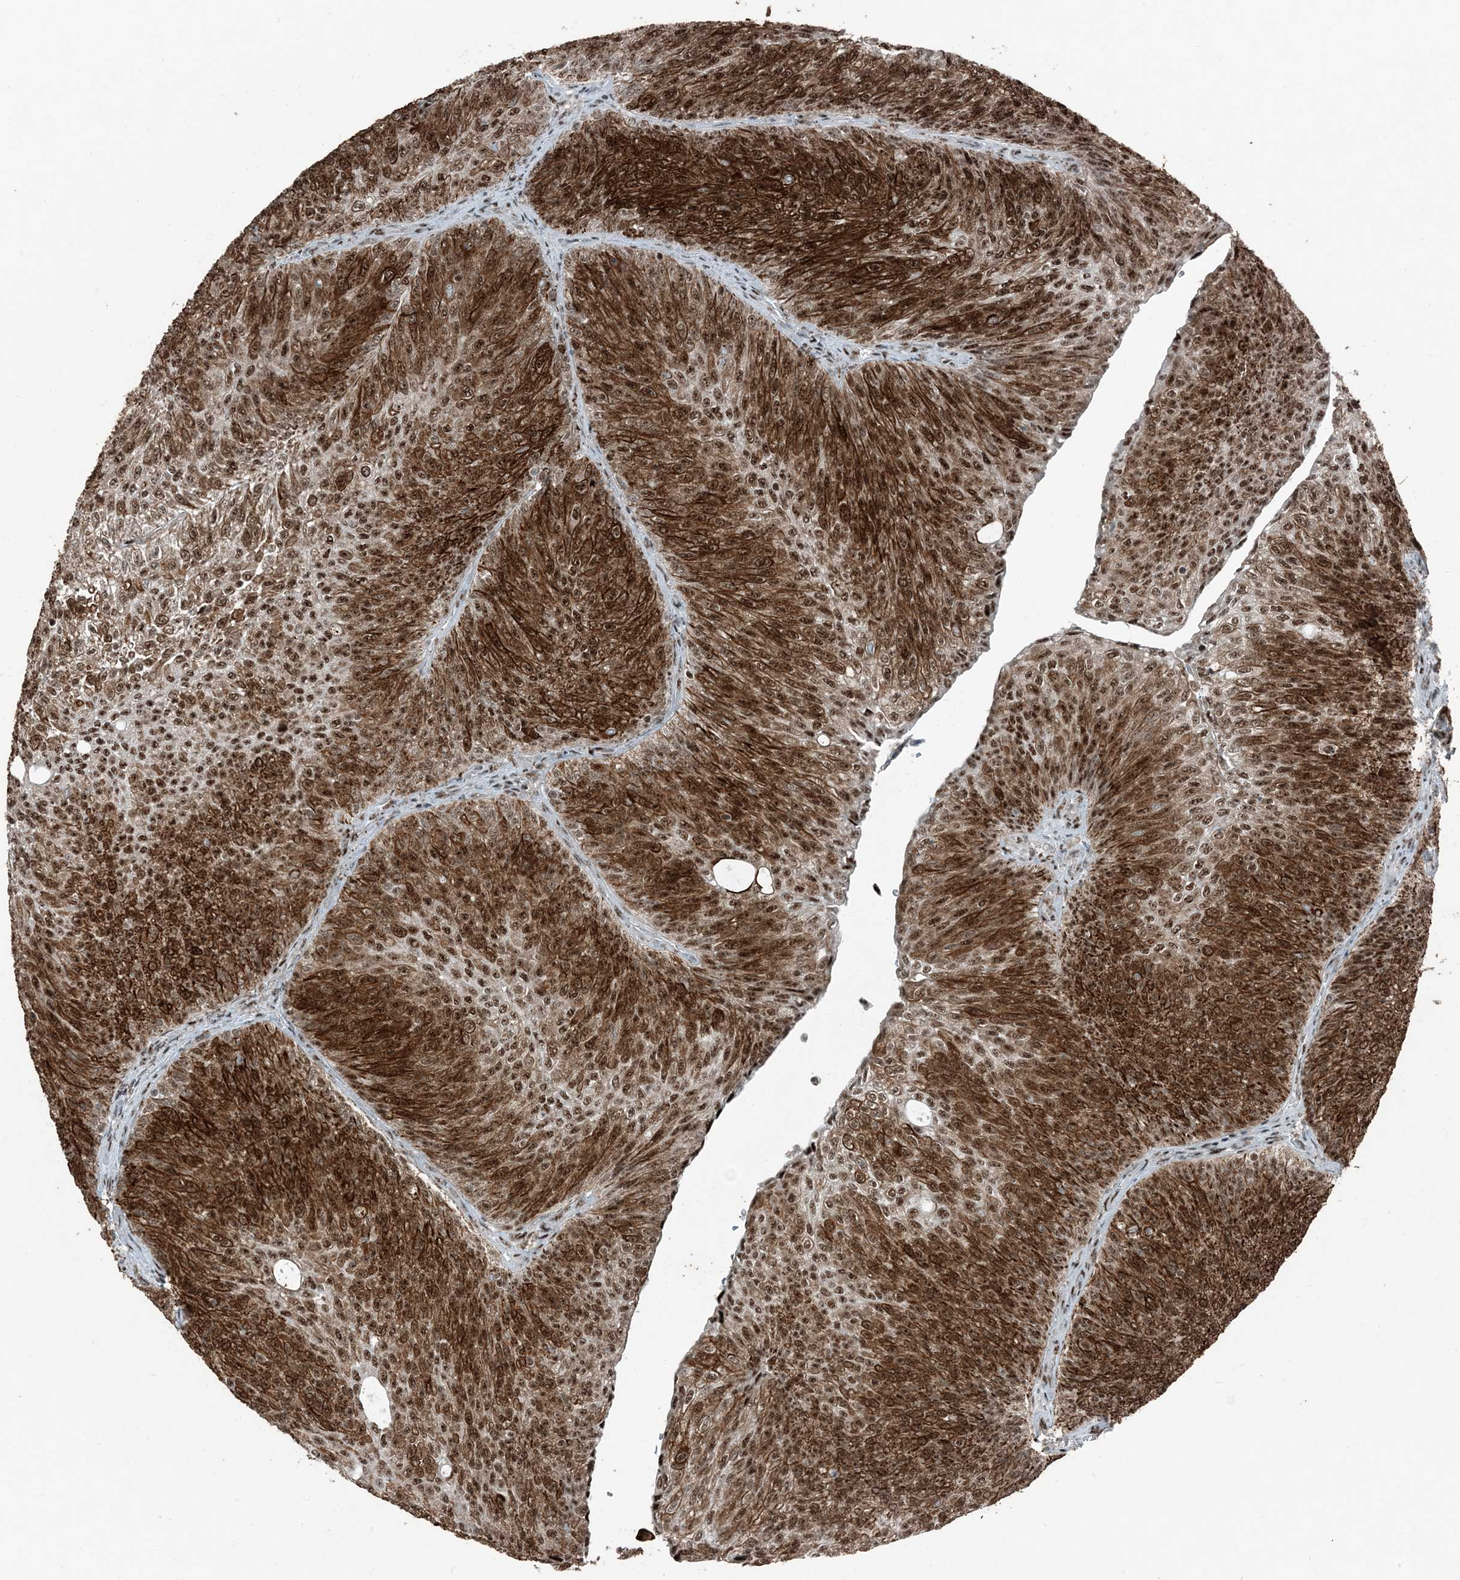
{"staining": {"intensity": "strong", "quantity": ">75%", "location": "cytoplasmic/membranous,nuclear"}, "tissue": "urothelial cancer", "cell_type": "Tumor cells", "image_type": "cancer", "snomed": [{"axis": "morphology", "description": "Urothelial carcinoma, Low grade"}, {"axis": "topography", "description": "Urinary bladder"}], "caption": "Urothelial cancer was stained to show a protein in brown. There is high levels of strong cytoplasmic/membranous and nuclear staining in about >75% of tumor cells.", "gene": "TADA2B", "patient": {"sex": "female", "age": 79}}